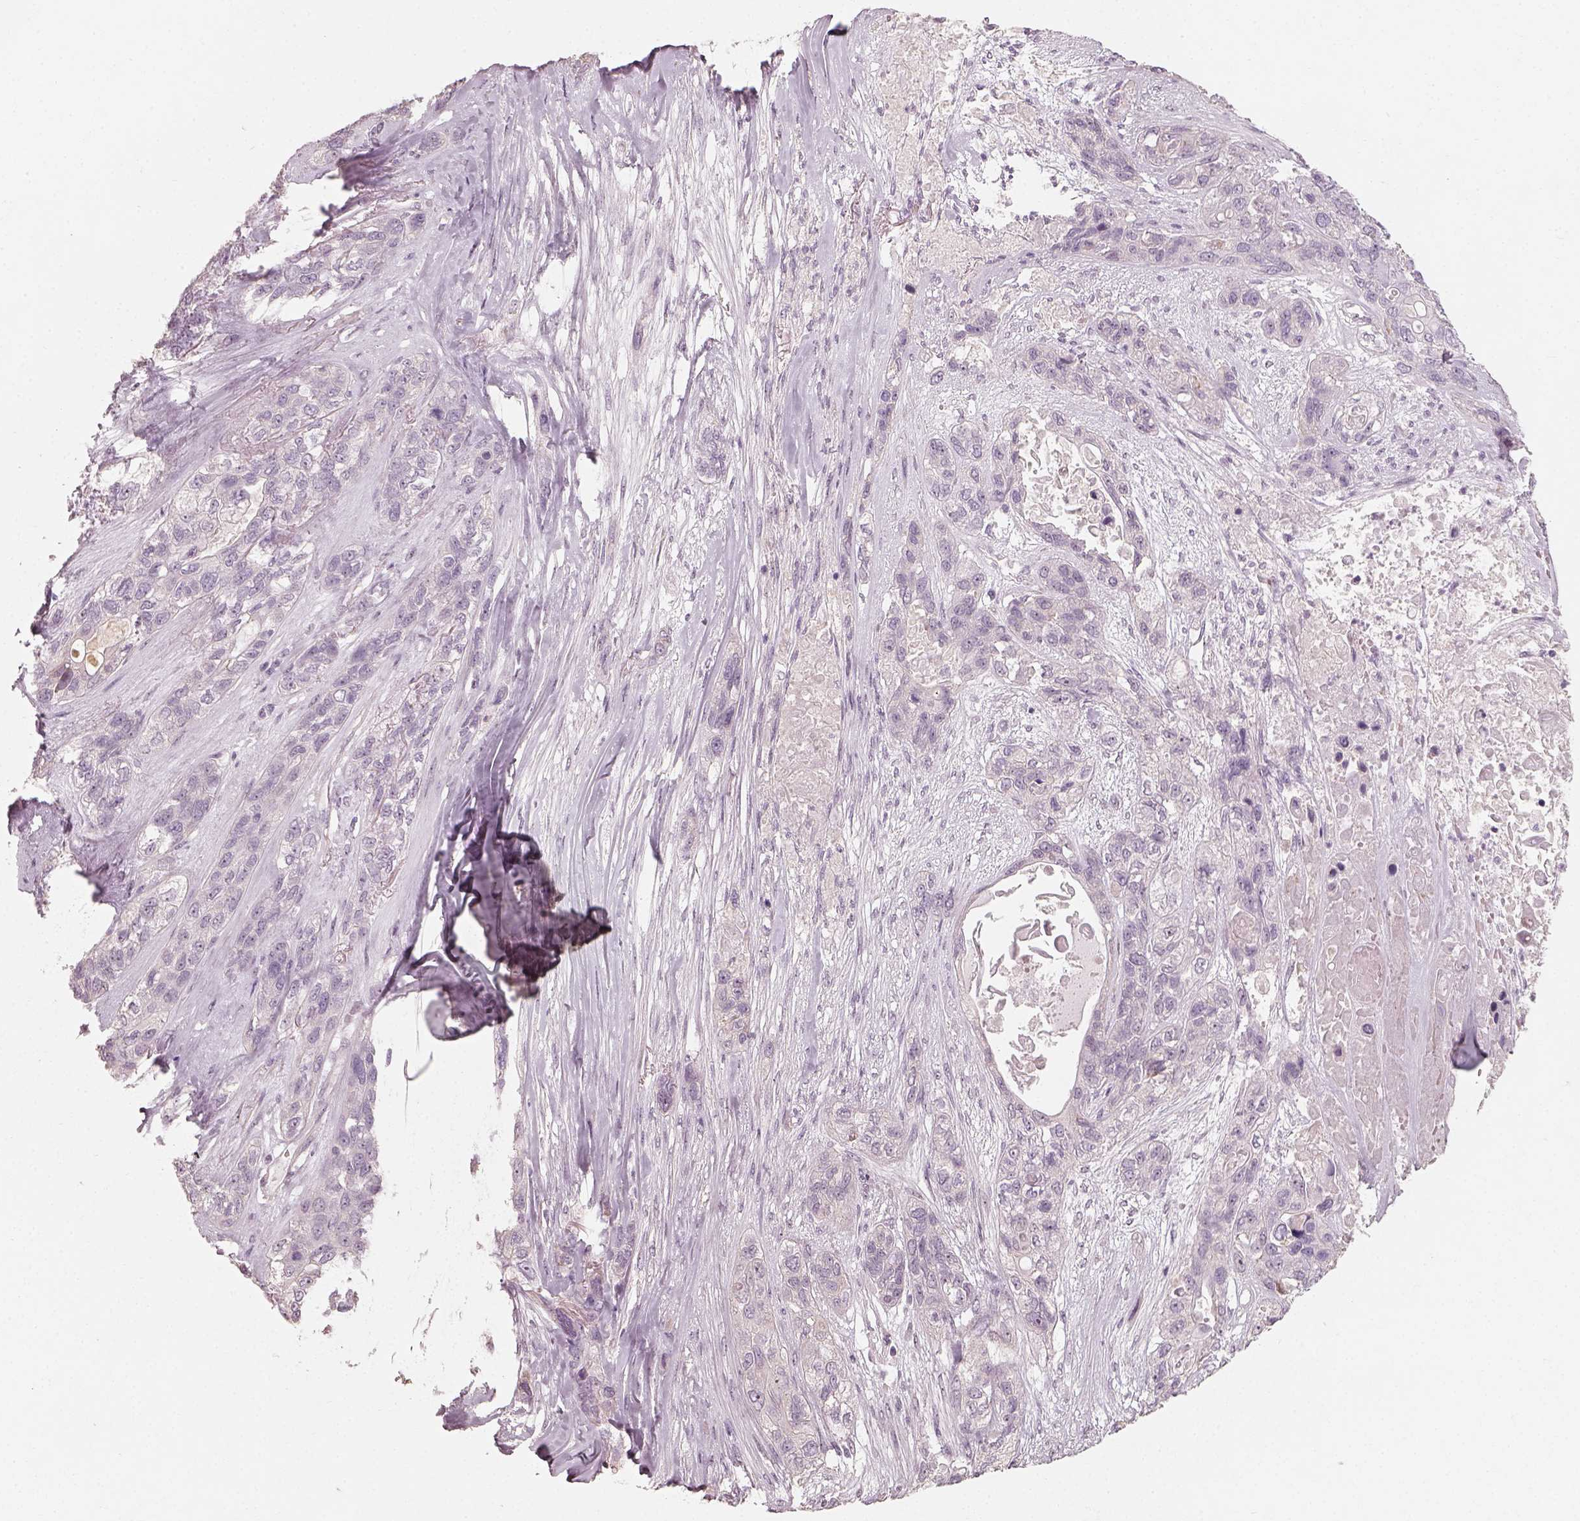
{"staining": {"intensity": "negative", "quantity": "none", "location": "none"}, "tissue": "lung cancer", "cell_type": "Tumor cells", "image_type": "cancer", "snomed": [{"axis": "morphology", "description": "Squamous cell carcinoma, NOS"}, {"axis": "topography", "description": "Lung"}], "caption": "Histopathology image shows no protein staining in tumor cells of lung squamous cell carcinoma tissue.", "gene": "CDS1", "patient": {"sex": "female", "age": 70}}